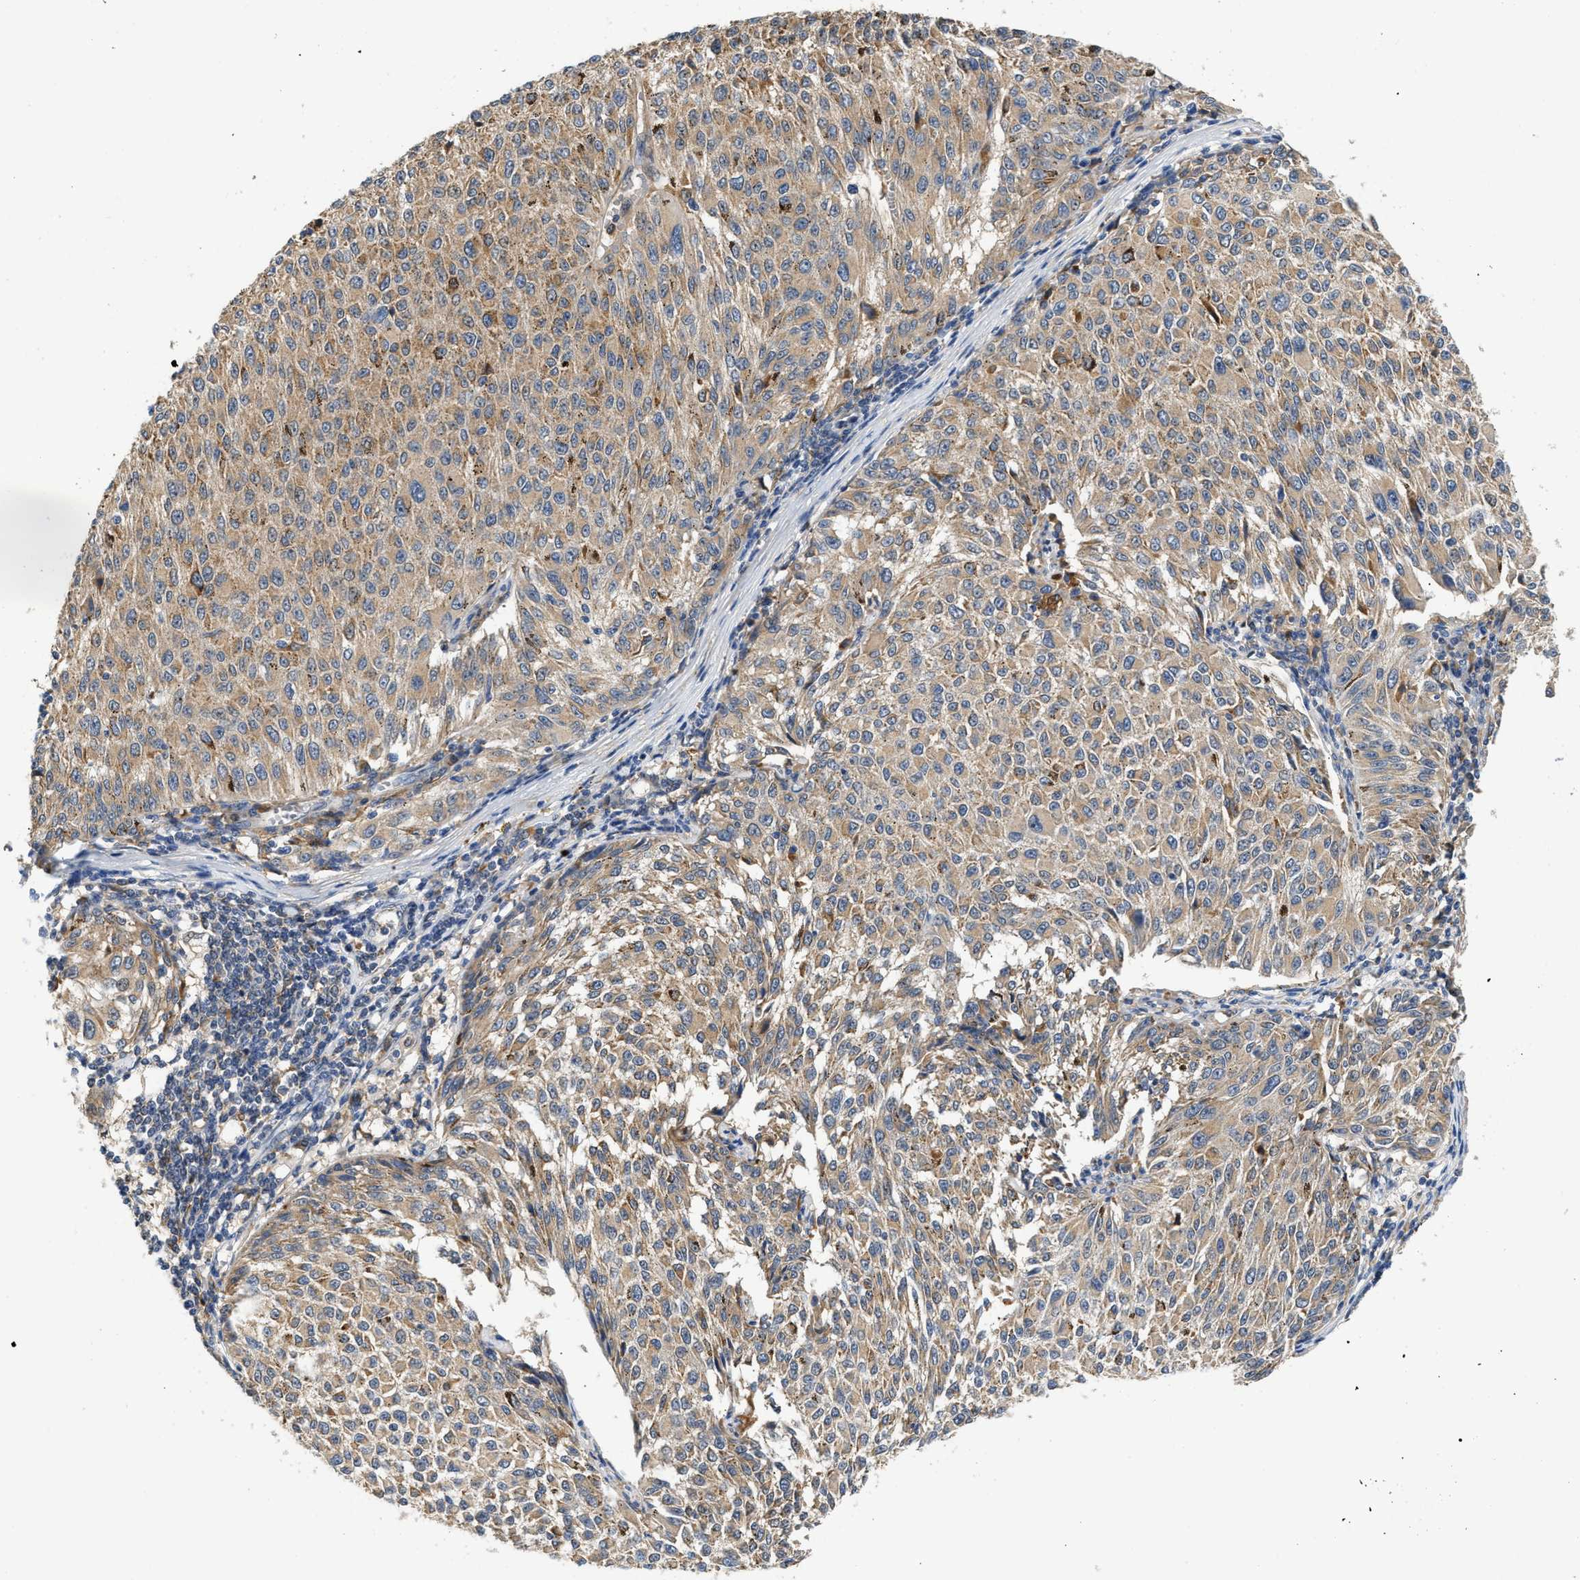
{"staining": {"intensity": "moderate", "quantity": ">75%", "location": "cytoplasmic/membranous"}, "tissue": "melanoma", "cell_type": "Tumor cells", "image_type": "cancer", "snomed": [{"axis": "morphology", "description": "Malignant melanoma, NOS"}, {"axis": "topography", "description": "Skin"}], "caption": "Malignant melanoma stained with IHC exhibits moderate cytoplasmic/membranous expression in approximately >75% of tumor cells.", "gene": "RAB31", "patient": {"sex": "female", "age": 72}}